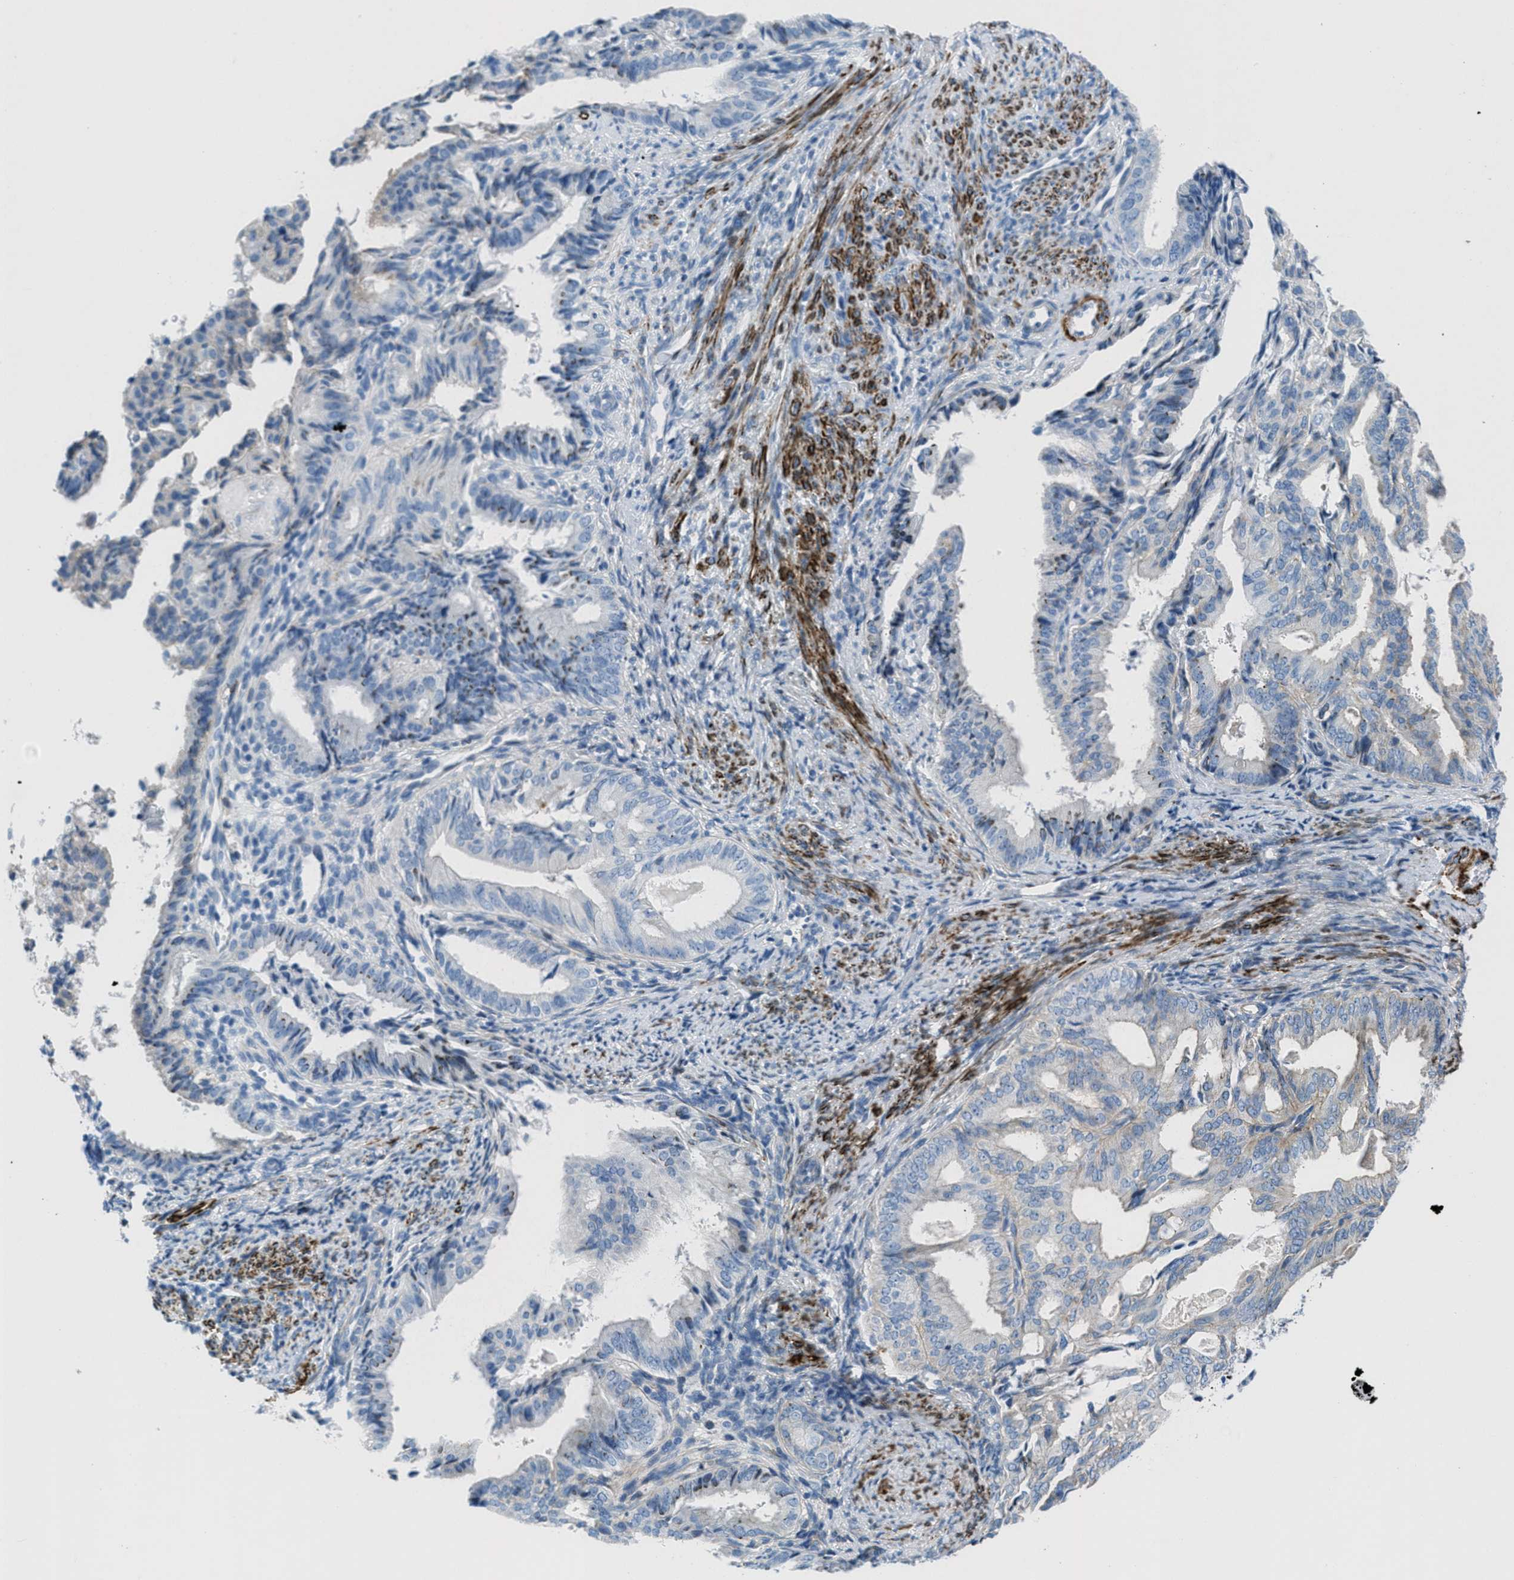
{"staining": {"intensity": "weak", "quantity": "25%-75%", "location": "cytoplasmic/membranous"}, "tissue": "endometrial cancer", "cell_type": "Tumor cells", "image_type": "cancer", "snomed": [{"axis": "morphology", "description": "Adenocarcinoma, NOS"}, {"axis": "topography", "description": "Endometrium"}], "caption": "This histopathology image exhibits immunohistochemistry staining of adenocarcinoma (endometrial), with low weak cytoplasmic/membranous expression in about 25%-75% of tumor cells.", "gene": "MFSD13A", "patient": {"sex": "female", "age": 58}}